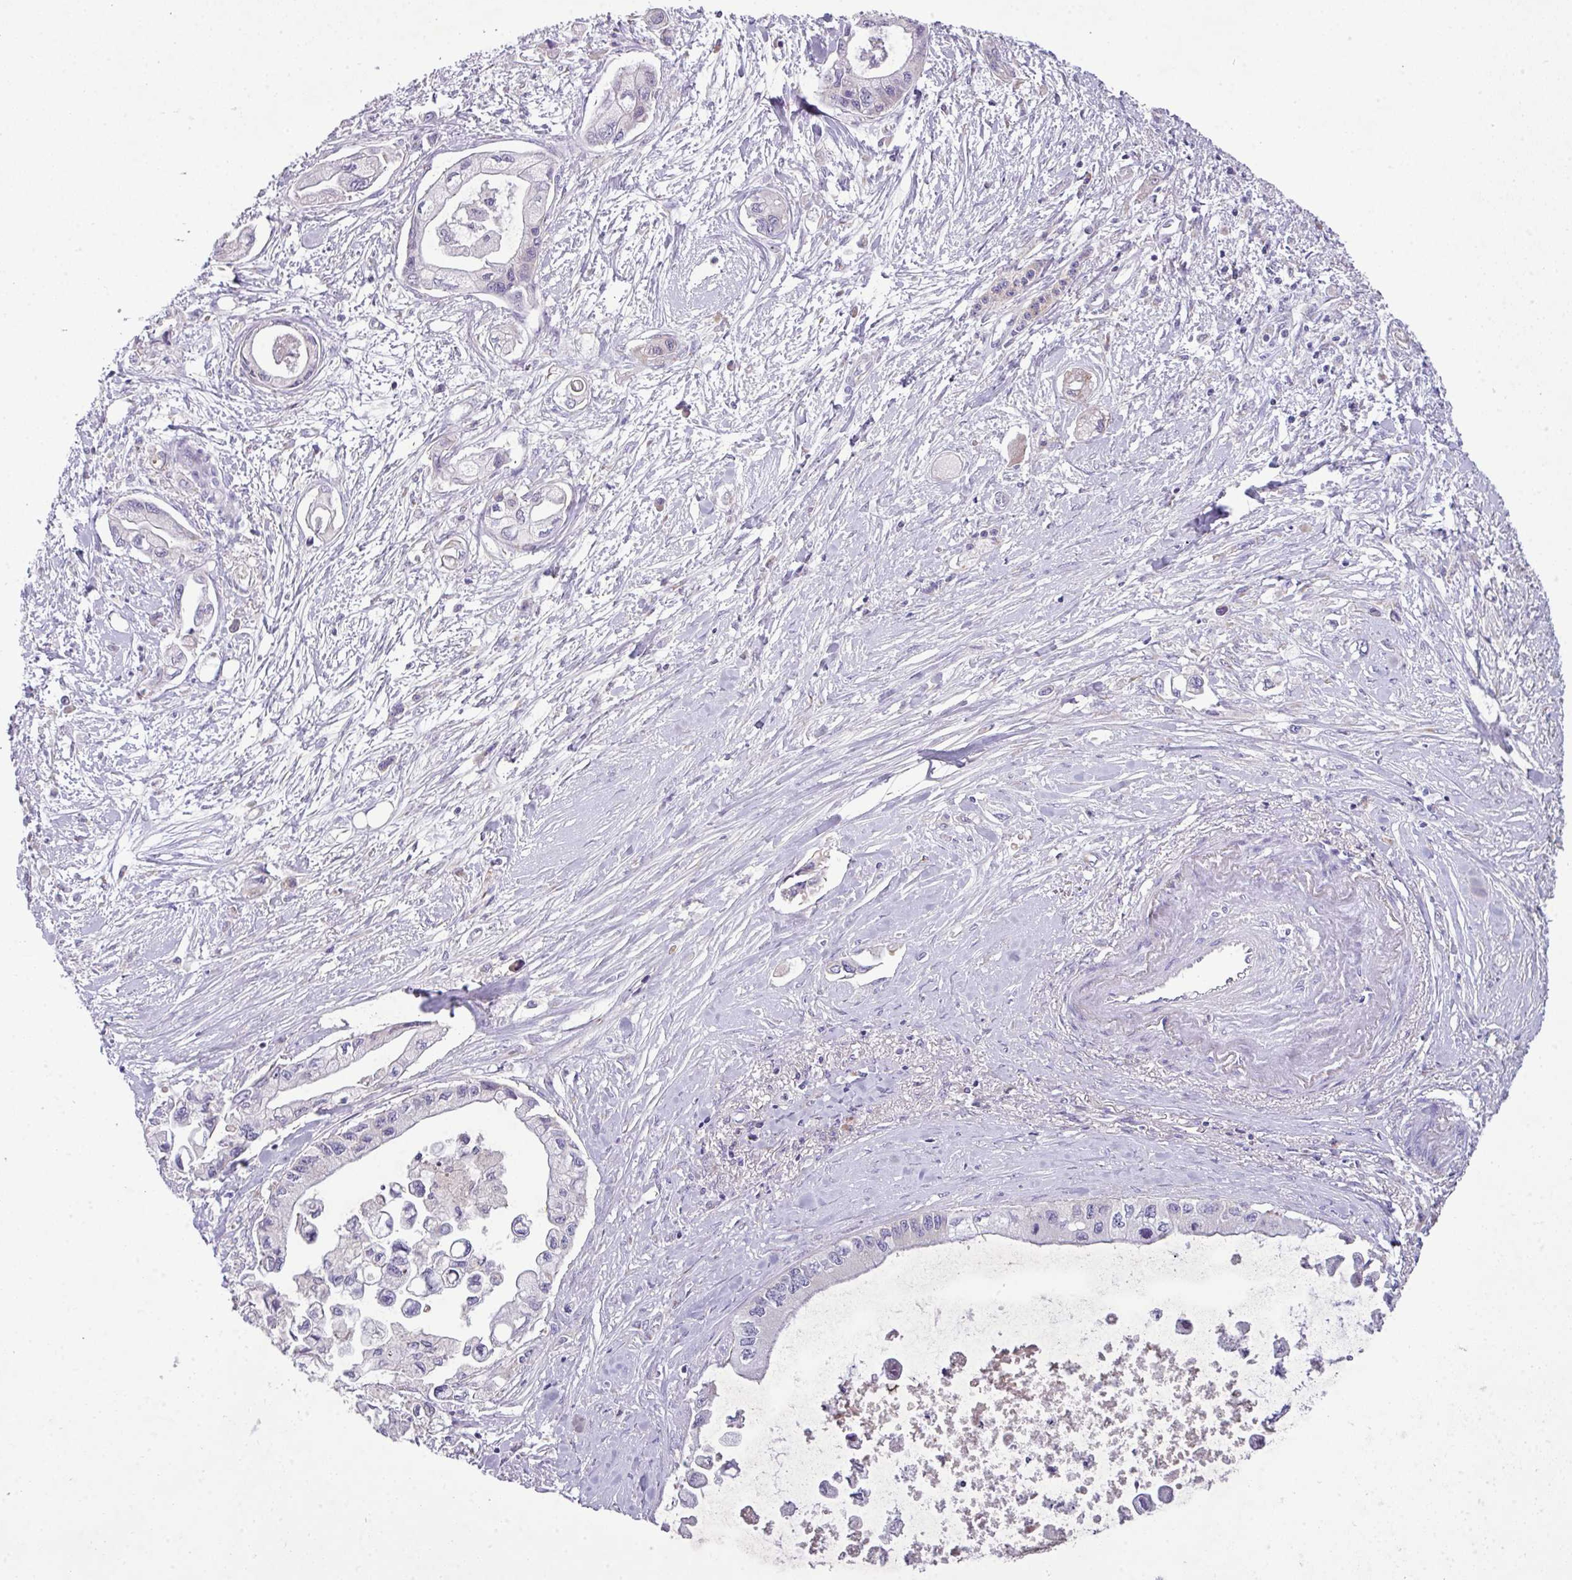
{"staining": {"intensity": "negative", "quantity": "none", "location": "none"}, "tissue": "pancreatic cancer", "cell_type": "Tumor cells", "image_type": "cancer", "snomed": [{"axis": "morphology", "description": "Adenocarcinoma, NOS"}, {"axis": "topography", "description": "Pancreas"}], "caption": "DAB (3,3'-diaminobenzidine) immunohistochemical staining of human pancreatic cancer (adenocarcinoma) shows no significant staining in tumor cells.", "gene": "VTI1A", "patient": {"sex": "male", "age": 61}}